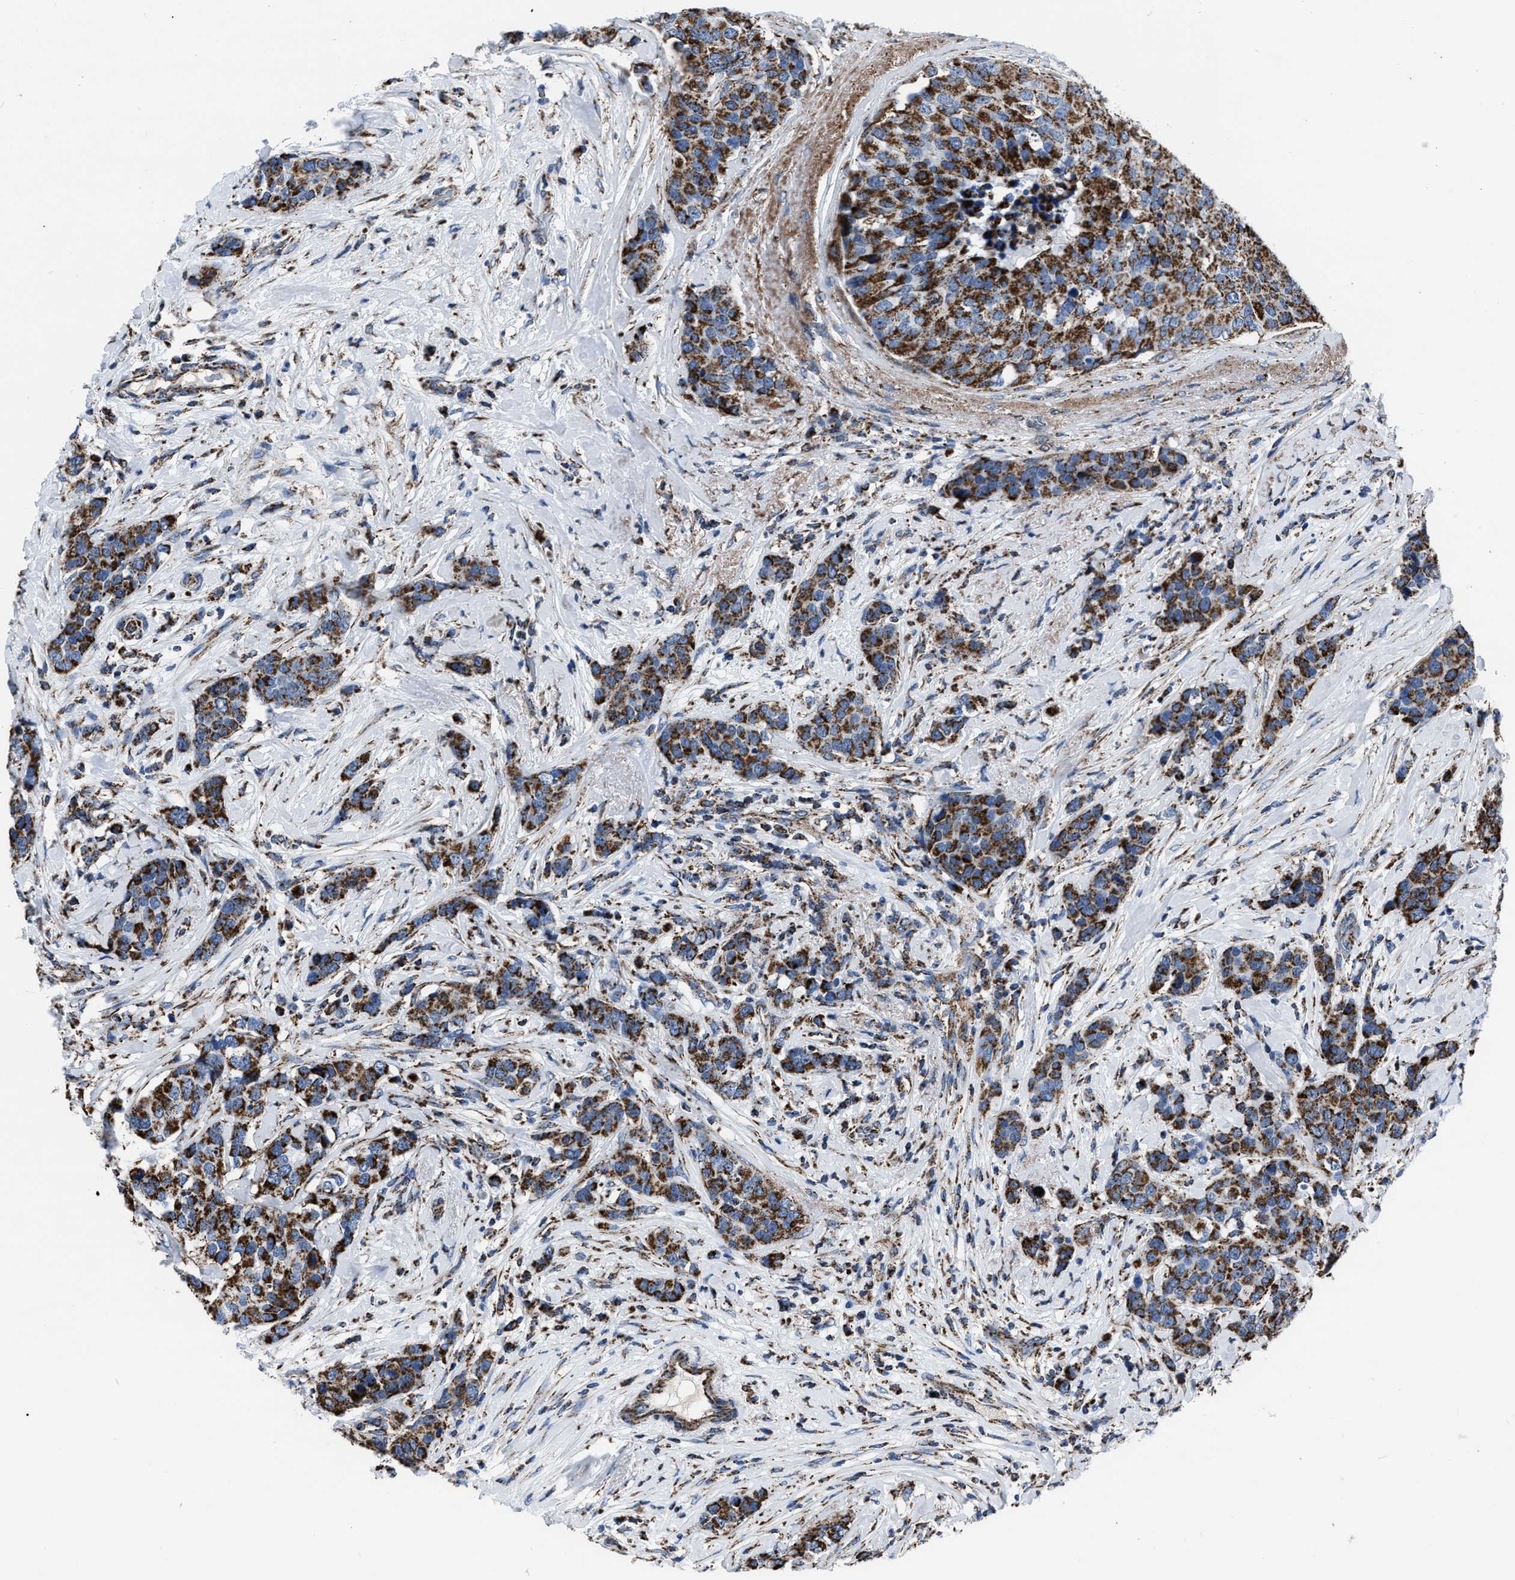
{"staining": {"intensity": "strong", "quantity": ">75%", "location": "cytoplasmic/membranous"}, "tissue": "breast cancer", "cell_type": "Tumor cells", "image_type": "cancer", "snomed": [{"axis": "morphology", "description": "Lobular carcinoma"}, {"axis": "topography", "description": "Breast"}], "caption": "This histopathology image reveals lobular carcinoma (breast) stained with immunohistochemistry to label a protein in brown. The cytoplasmic/membranous of tumor cells show strong positivity for the protein. Nuclei are counter-stained blue.", "gene": "NSD3", "patient": {"sex": "female", "age": 59}}